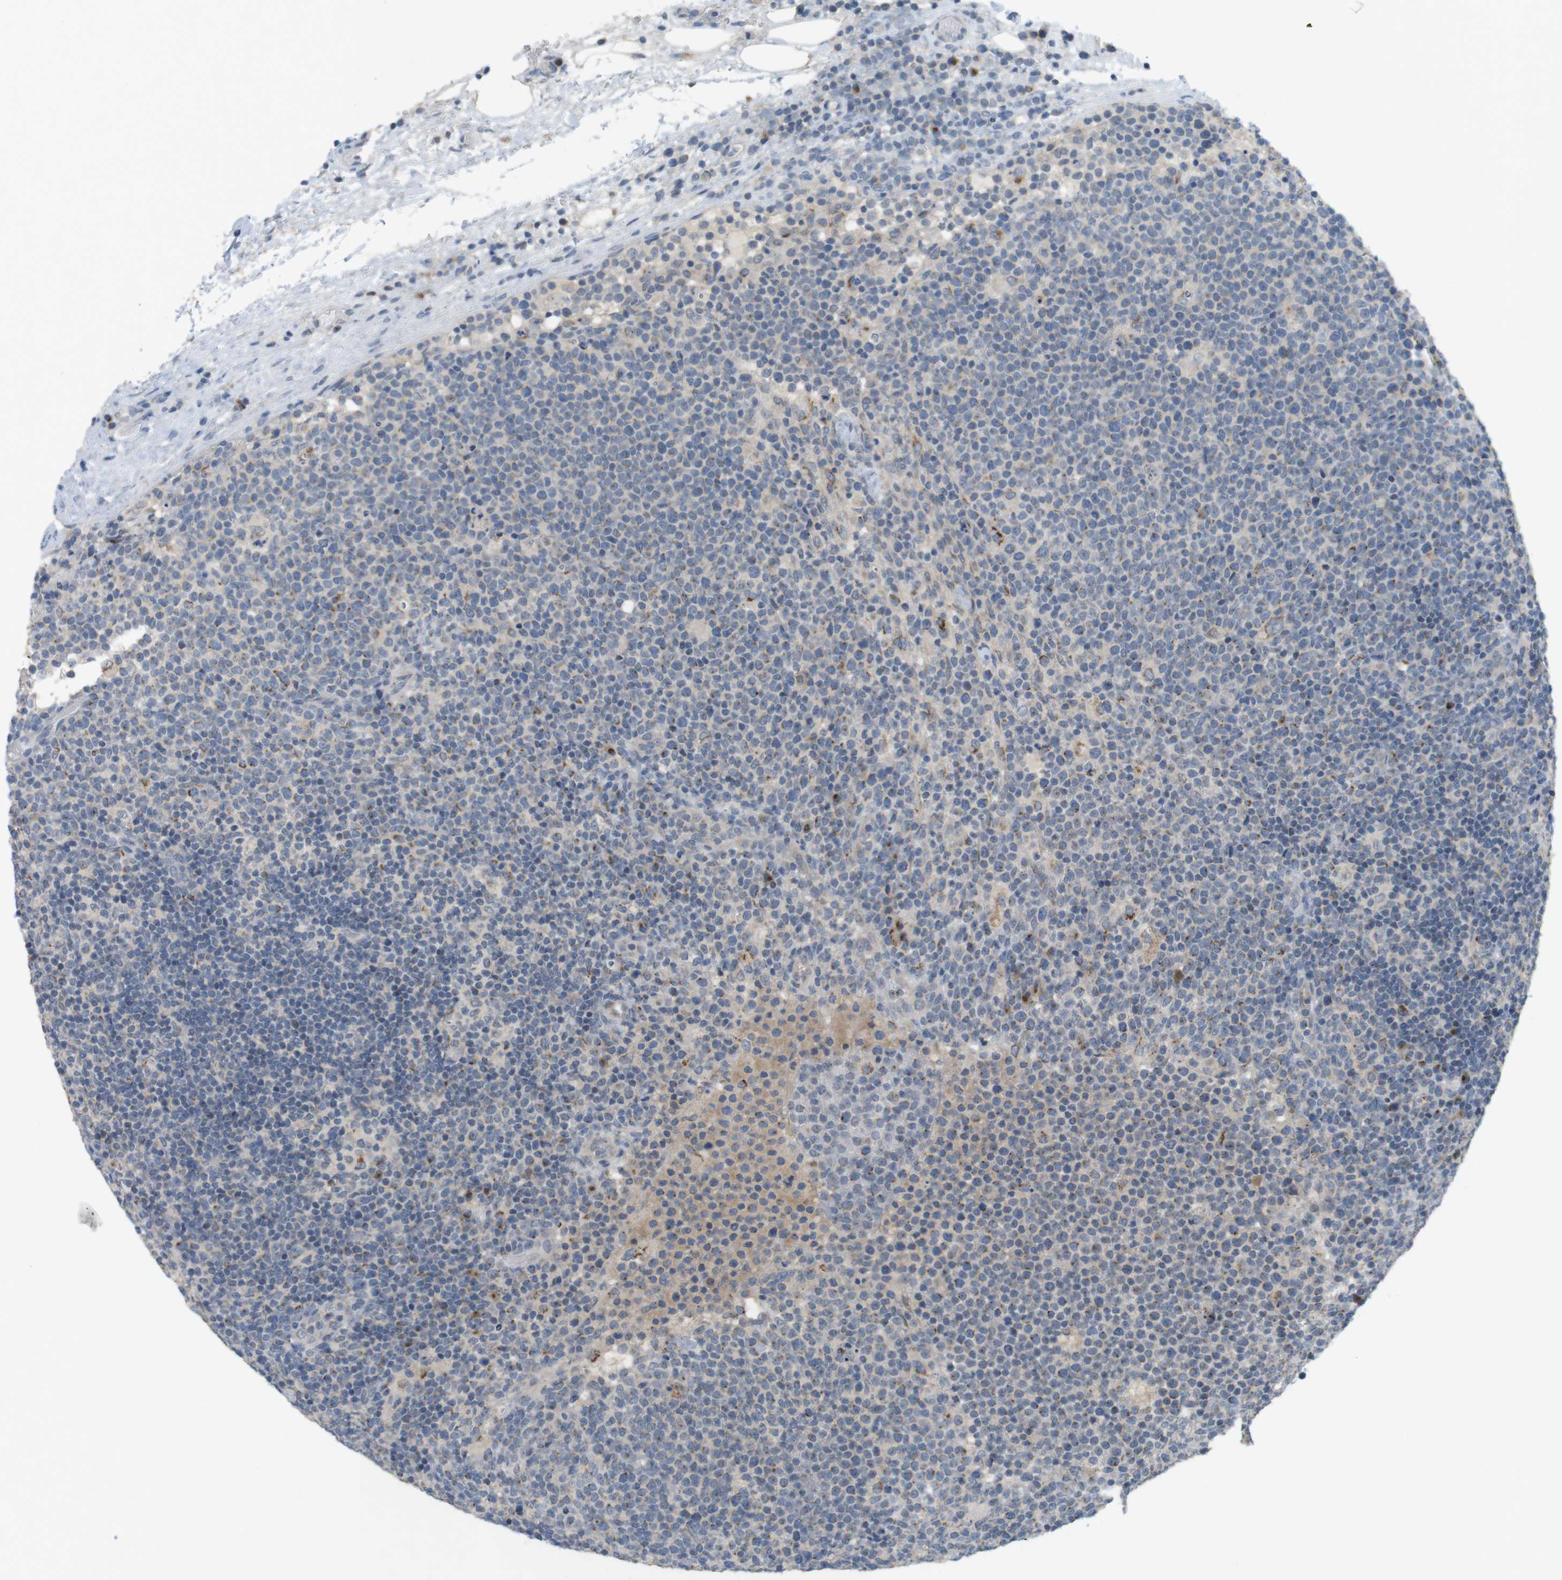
{"staining": {"intensity": "moderate", "quantity": "<25%", "location": "cytoplasmic/membranous"}, "tissue": "lymphoma", "cell_type": "Tumor cells", "image_type": "cancer", "snomed": [{"axis": "morphology", "description": "Malignant lymphoma, non-Hodgkin's type, High grade"}, {"axis": "topography", "description": "Lymph node"}], "caption": "Human malignant lymphoma, non-Hodgkin's type (high-grade) stained for a protein (brown) shows moderate cytoplasmic/membranous positive positivity in approximately <25% of tumor cells.", "gene": "YIPF3", "patient": {"sex": "male", "age": 61}}